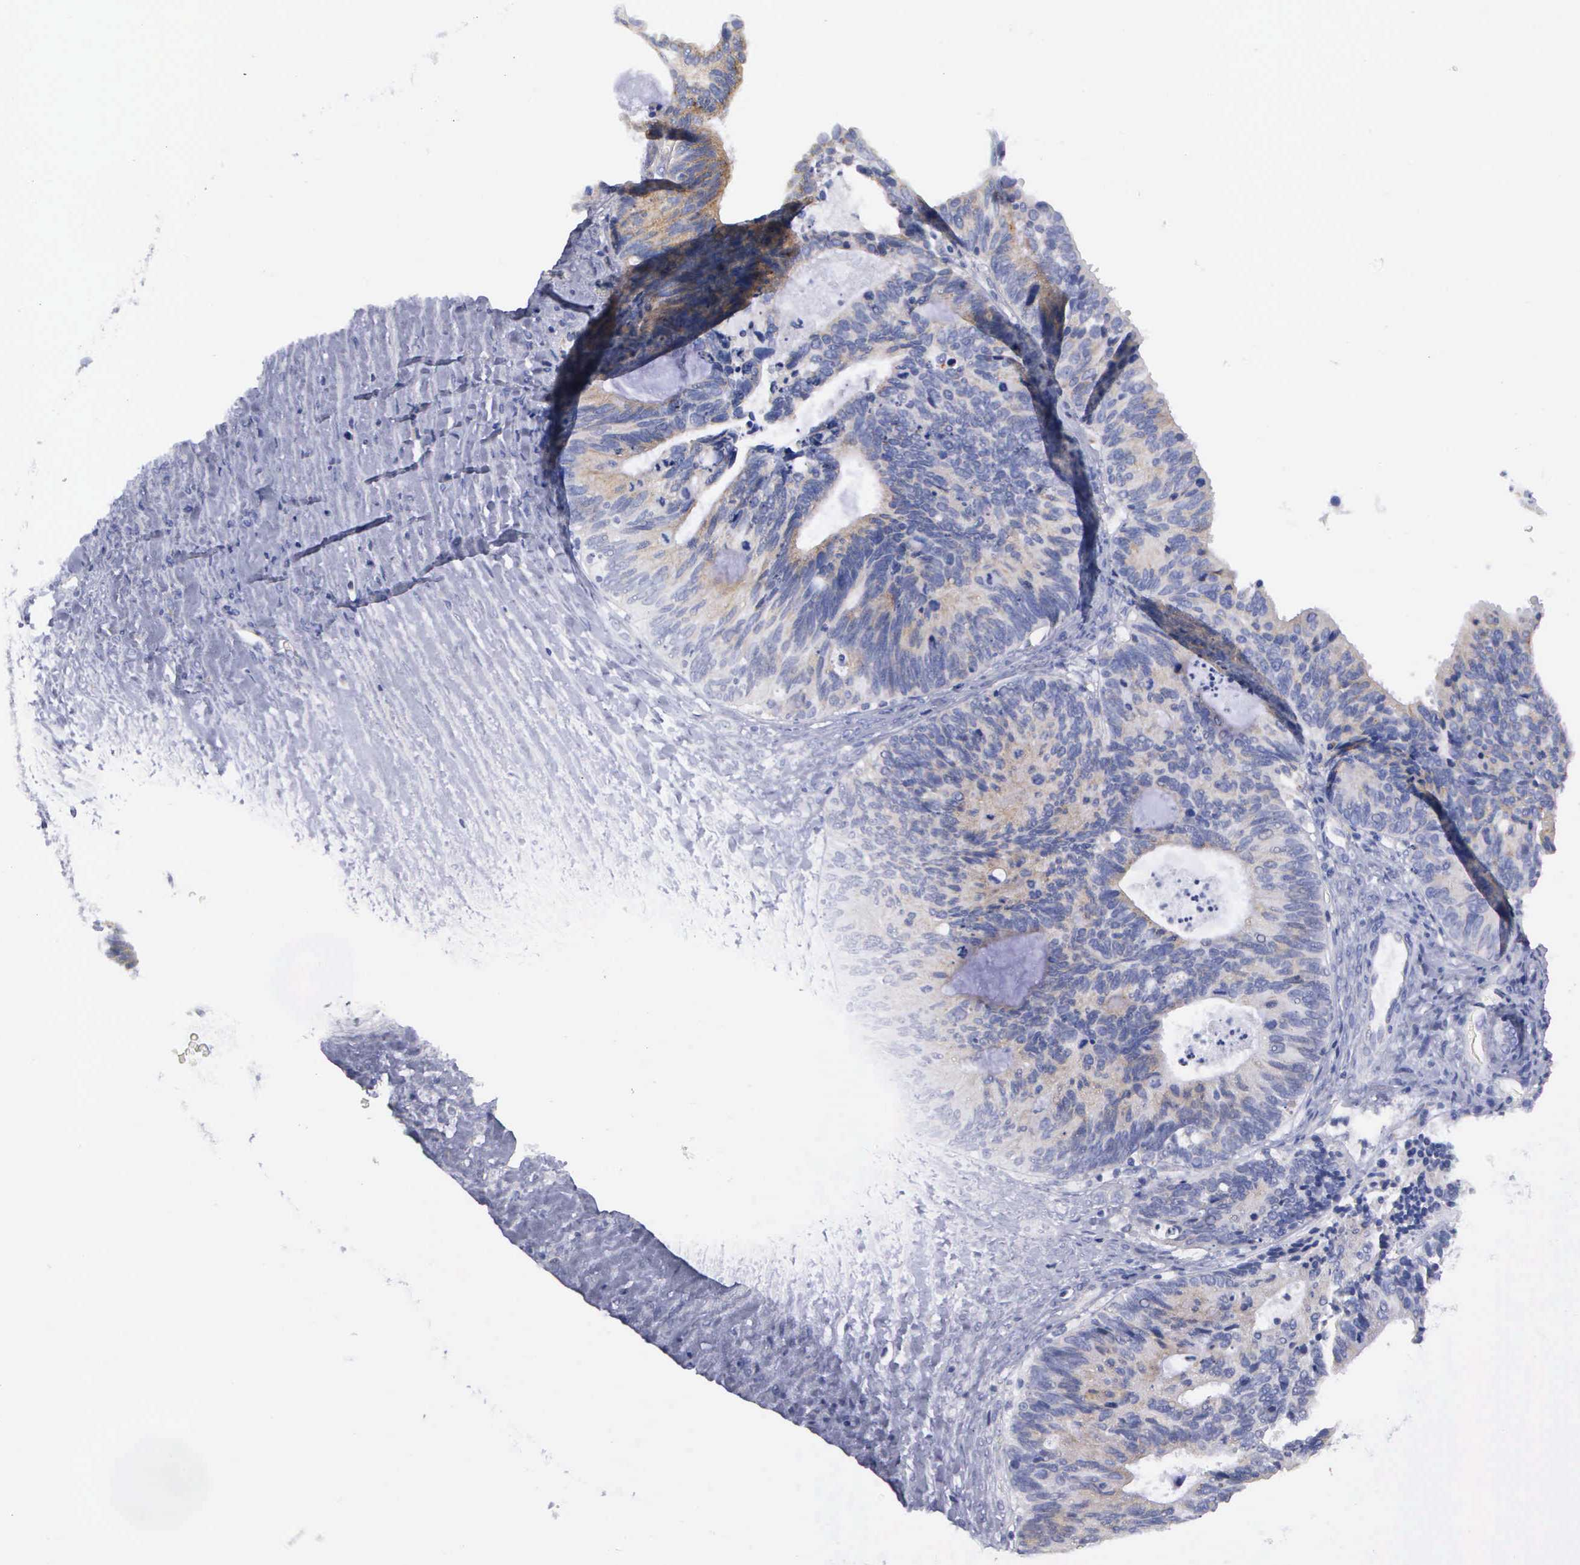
{"staining": {"intensity": "weak", "quantity": "25%-75%", "location": "cytoplasmic/membranous"}, "tissue": "ovarian cancer", "cell_type": "Tumor cells", "image_type": "cancer", "snomed": [{"axis": "morphology", "description": "Carcinoma, endometroid"}, {"axis": "topography", "description": "Ovary"}], "caption": "Ovarian cancer (endometroid carcinoma) stained with DAB (3,3'-diaminobenzidine) IHC reveals low levels of weak cytoplasmic/membranous positivity in about 25%-75% of tumor cells.", "gene": "APOOL", "patient": {"sex": "female", "age": 52}}